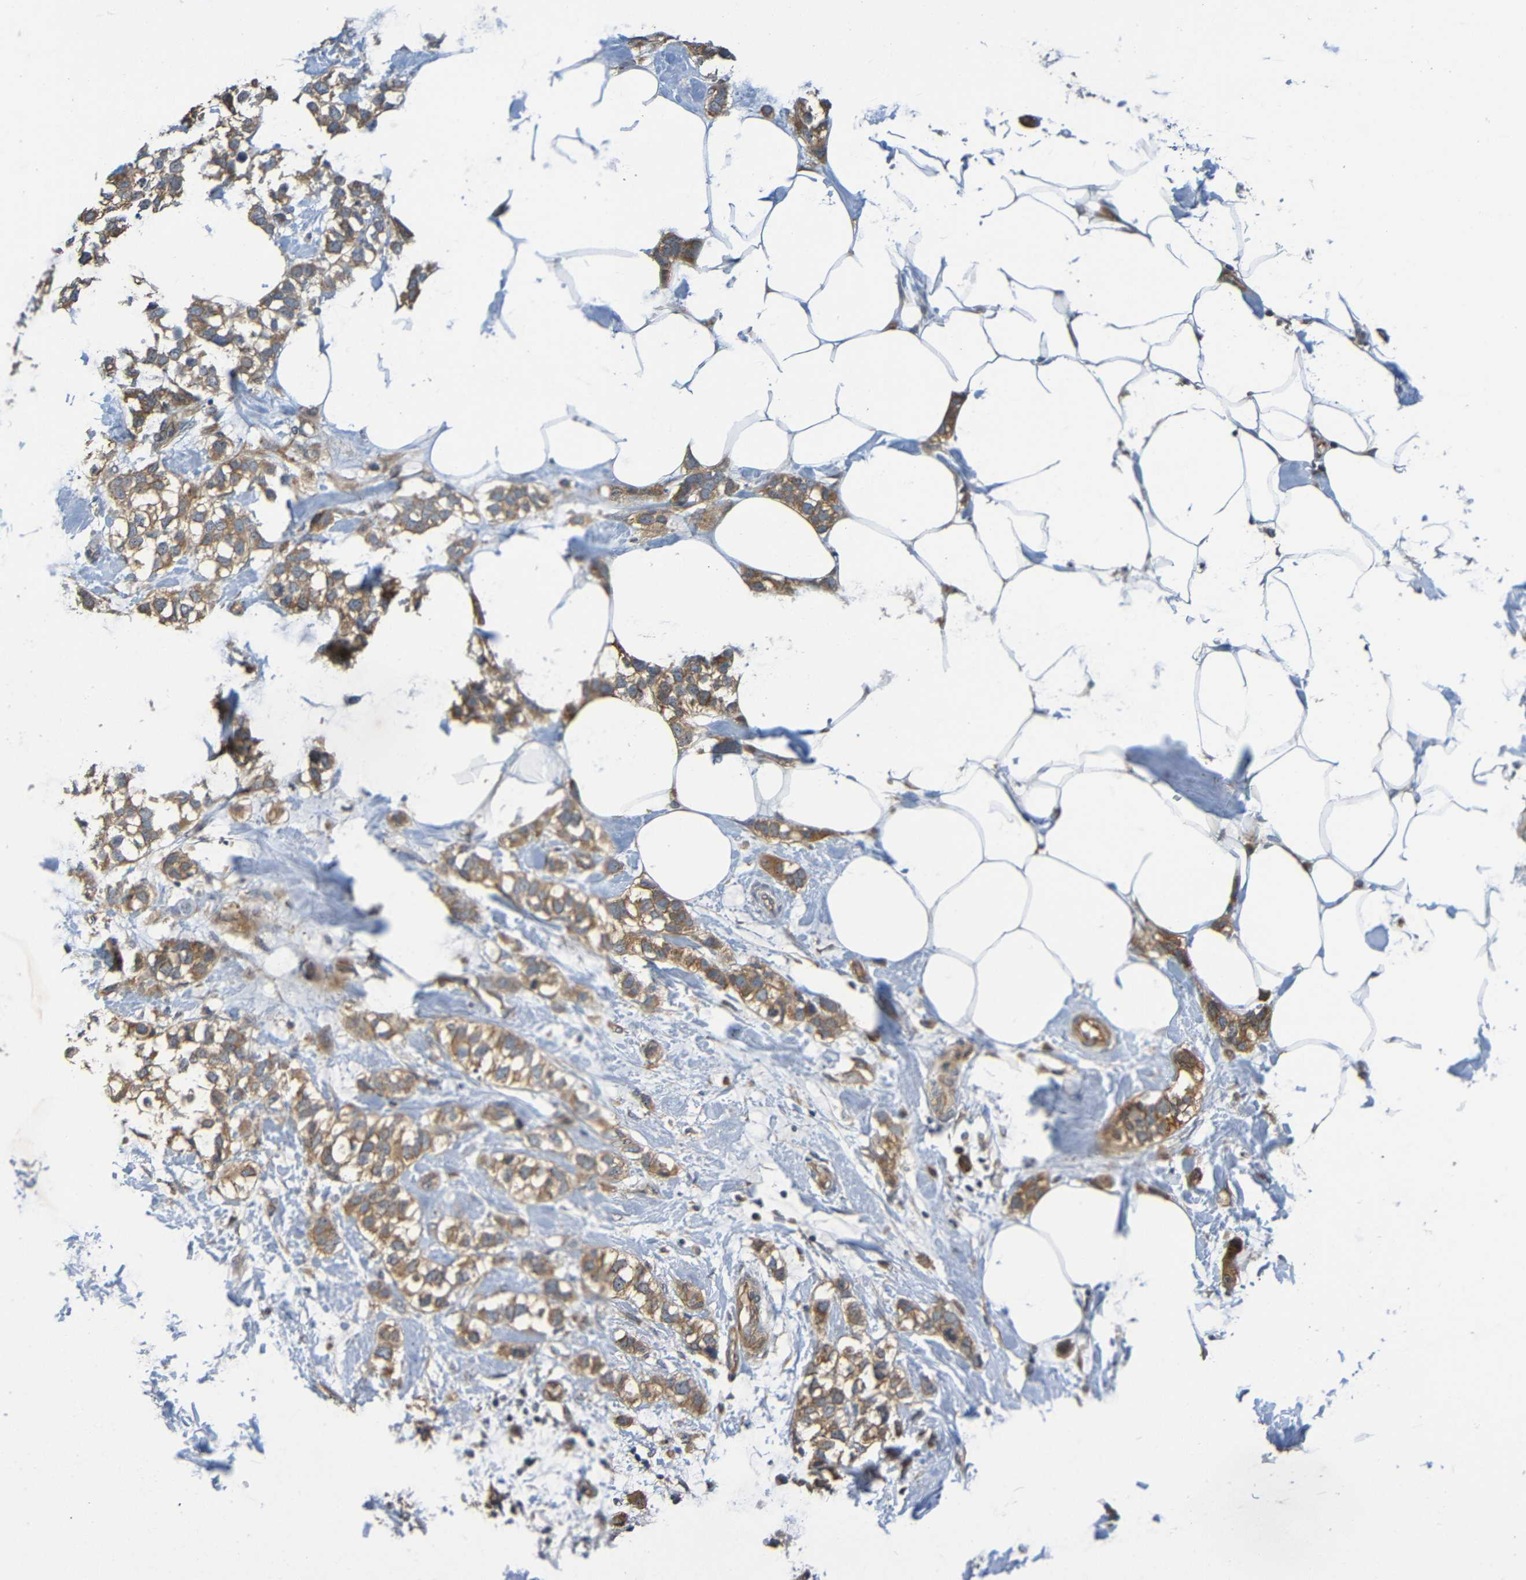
{"staining": {"intensity": "moderate", "quantity": ">75%", "location": "cytoplasmic/membranous"}, "tissue": "breast cancer", "cell_type": "Tumor cells", "image_type": "cancer", "snomed": [{"axis": "morphology", "description": "Normal tissue, NOS"}, {"axis": "morphology", "description": "Duct carcinoma"}, {"axis": "topography", "description": "Breast"}], "caption": "High-magnification brightfield microscopy of breast infiltrating ductal carcinoma stained with DAB (brown) and counterstained with hematoxylin (blue). tumor cells exhibit moderate cytoplasmic/membranous staining is appreciated in about>75% of cells.", "gene": "CYP4F2", "patient": {"sex": "female", "age": 50}}